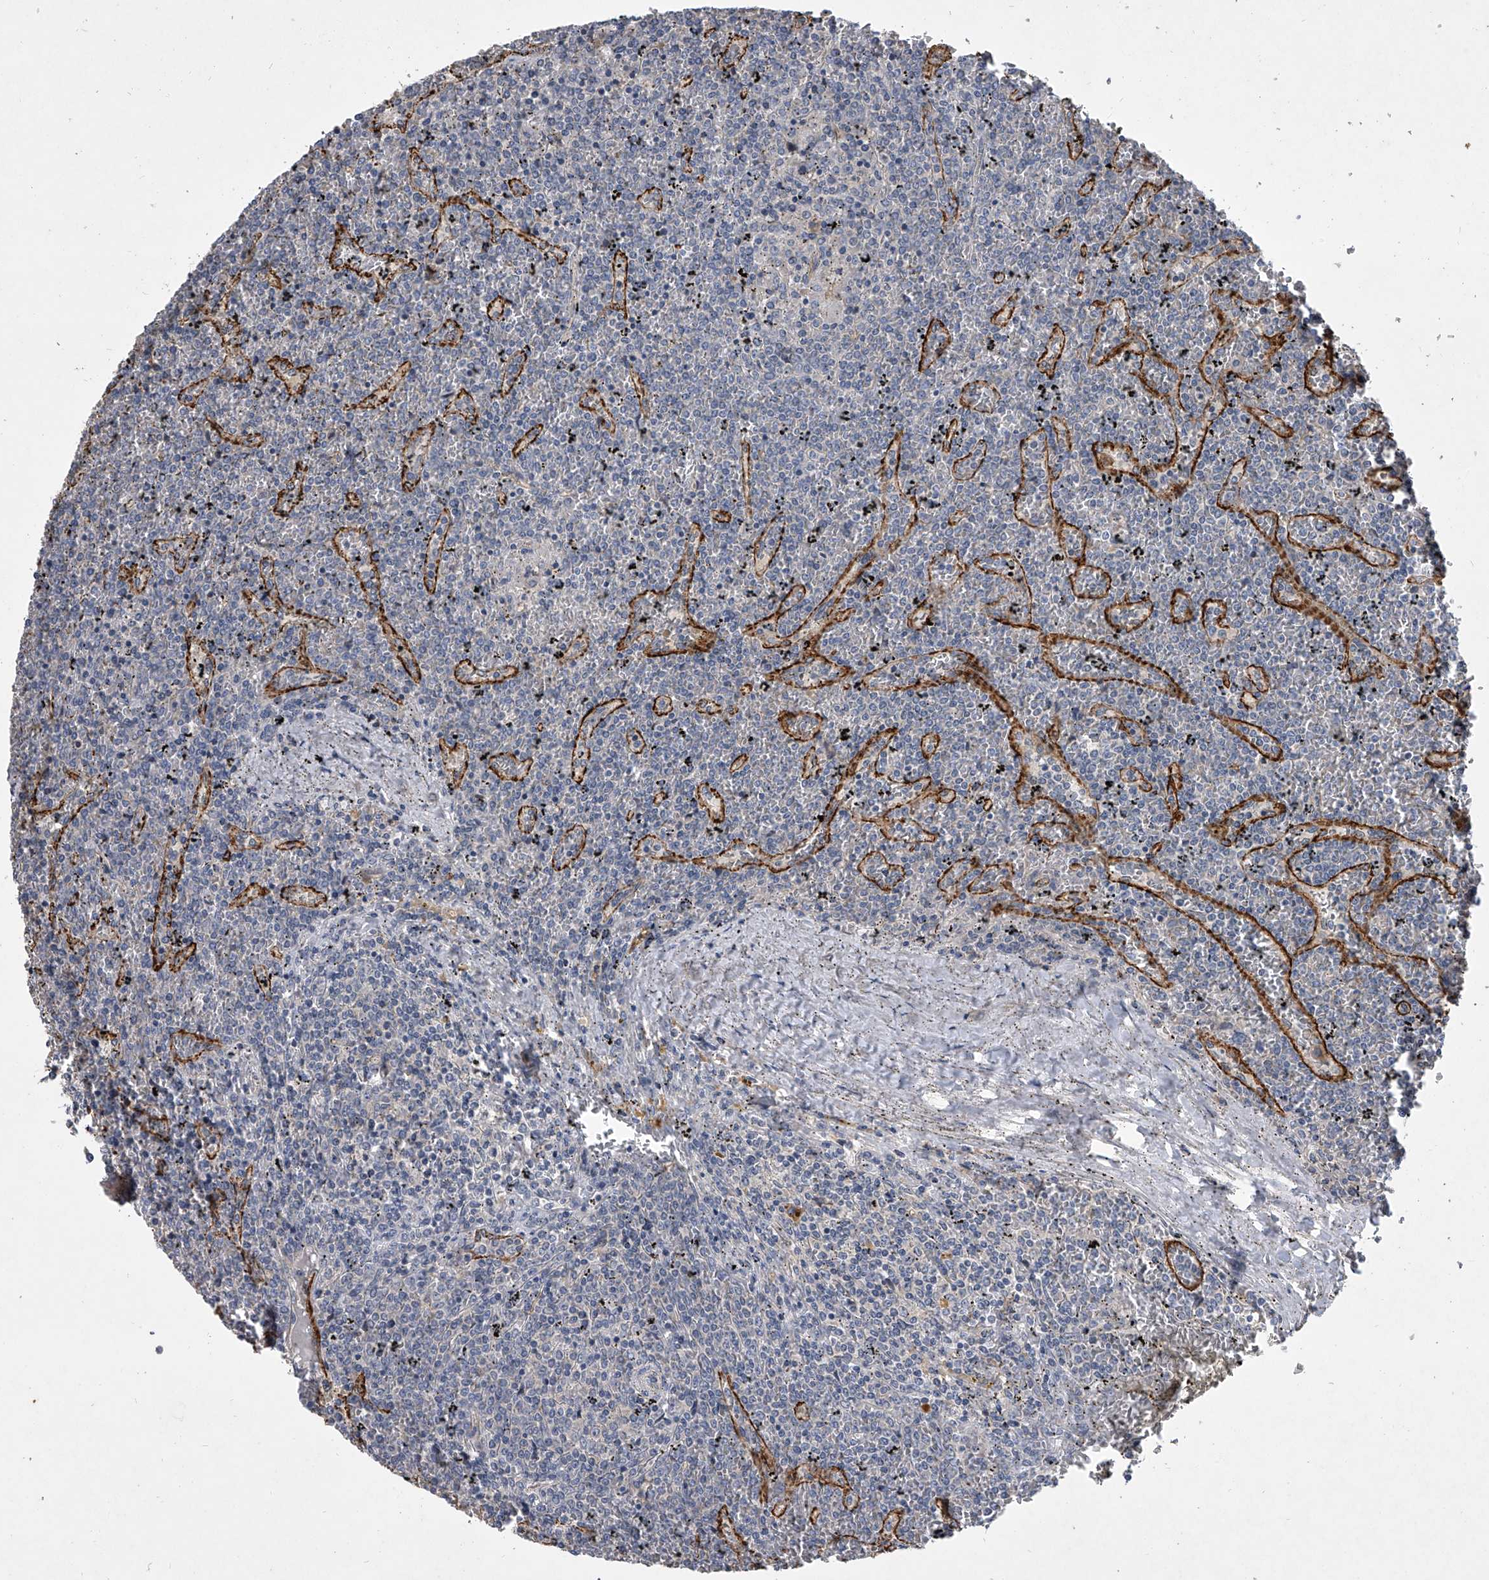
{"staining": {"intensity": "negative", "quantity": "none", "location": "none"}, "tissue": "lymphoma", "cell_type": "Tumor cells", "image_type": "cancer", "snomed": [{"axis": "morphology", "description": "Malignant lymphoma, non-Hodgkin's type, Low grade"}, {"axis": "topography", "description": "Spleen"}], "caption": "Tumor cells are negative for protein expression in human low-grade malignant lymphoma, non-Hodgkin's type.", "gene": "DOCK9", "patient": {"sex": "female", "age": 19}}